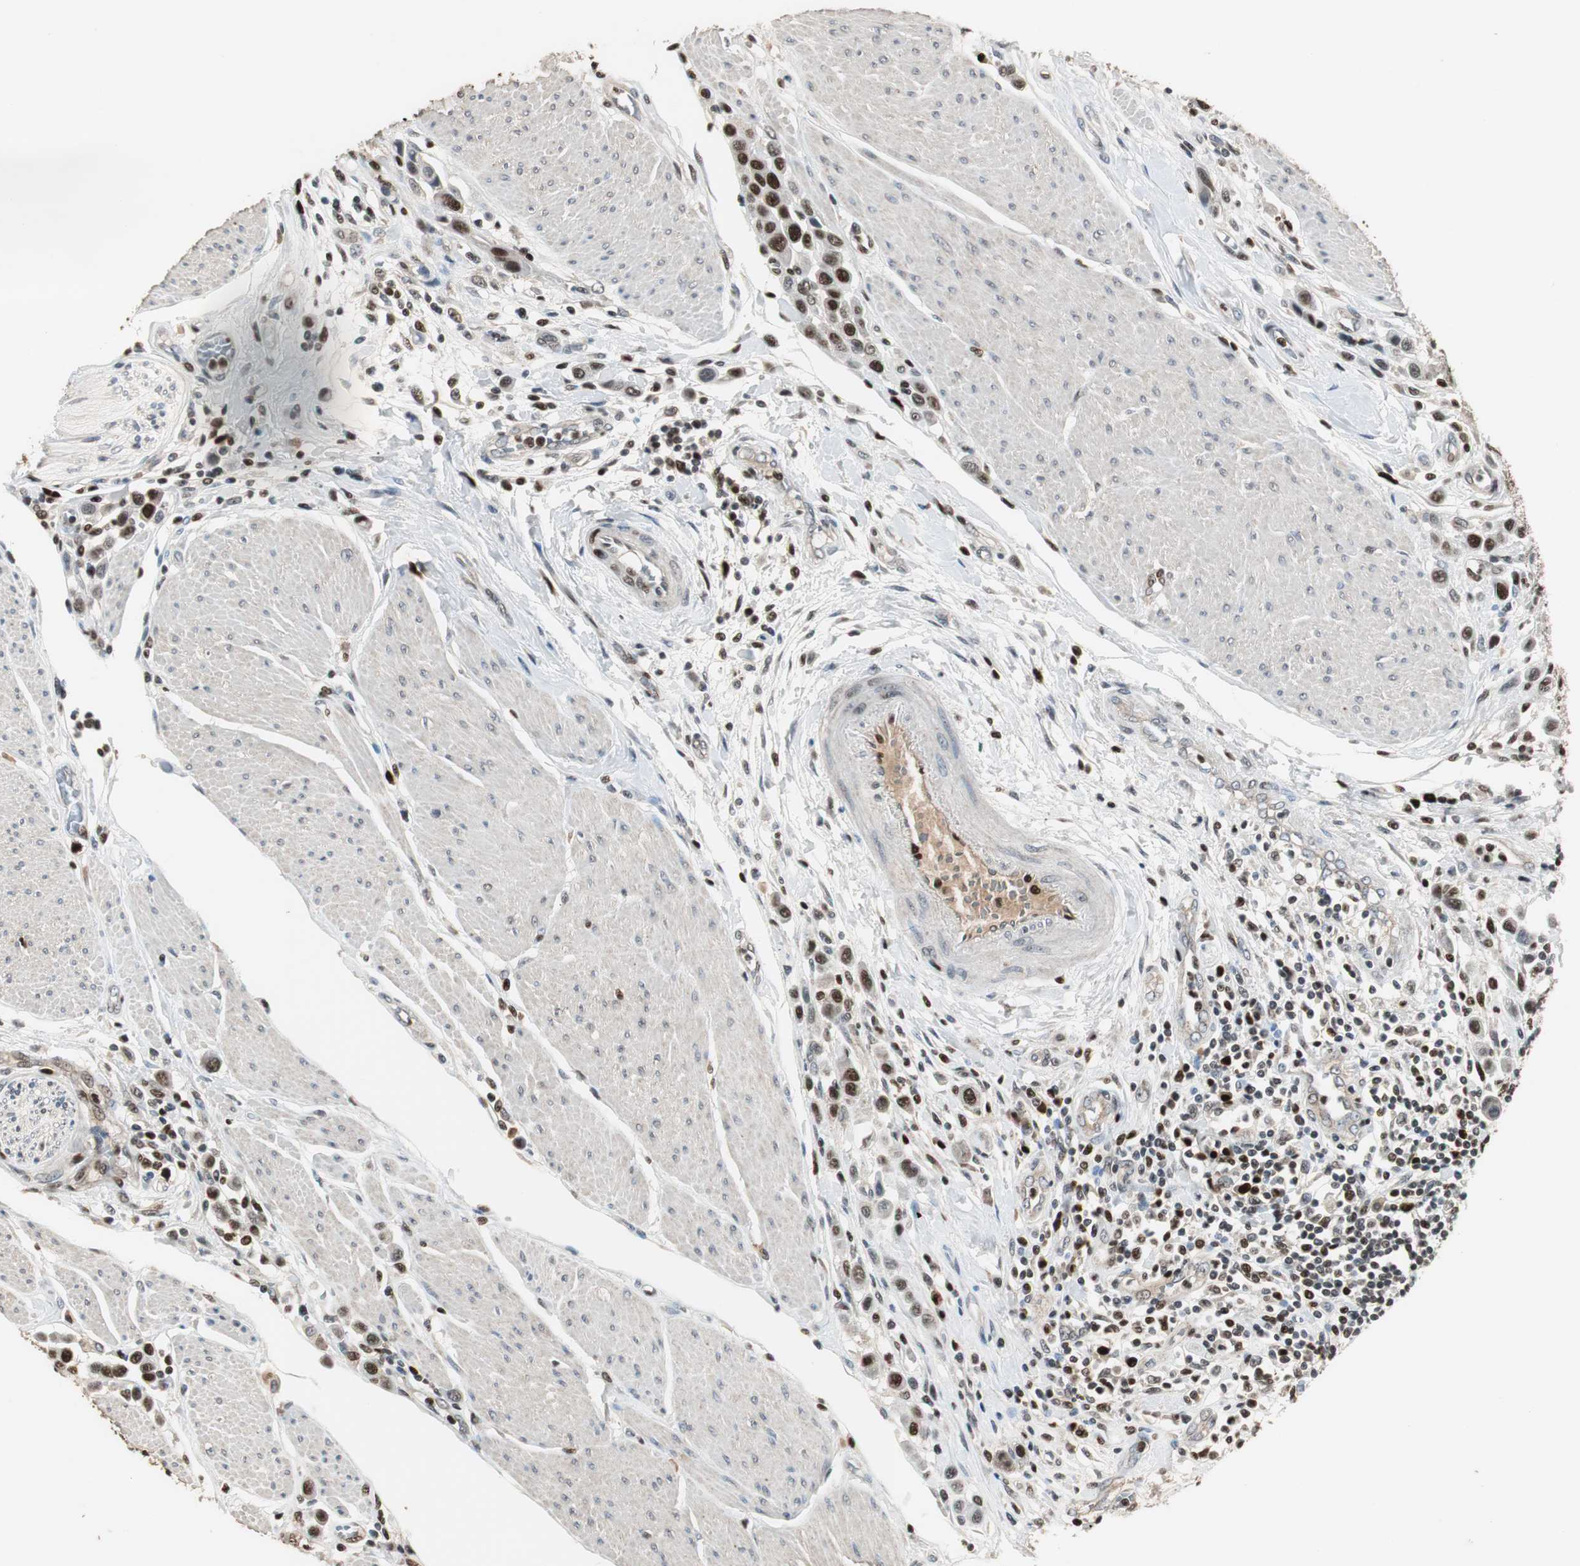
{"staining": {"intensity": "strong", "quantity": ">75%", "location": "nuclear"}, "tissue": "urothelial cancer", "cell_type": "Tumor cells", "image_type": "cancer", "snomed": [{"axis": "morphology", "description": "Urothelial carcinoma, High grade"}, {"axis": "topography", "description": "Urinary bladder"}], "caption": "A micrograph of human urothelial carcinoma (high-grade) stained for a protein shows strong nuclear brown staining in tumor cells. The staining was performed using DAB, with brown indicating positive protein expression. Nuclei are stained blue with hematoxylin.", "gene": "FEN1", "patient": {"sex": "male", "age": 50}}